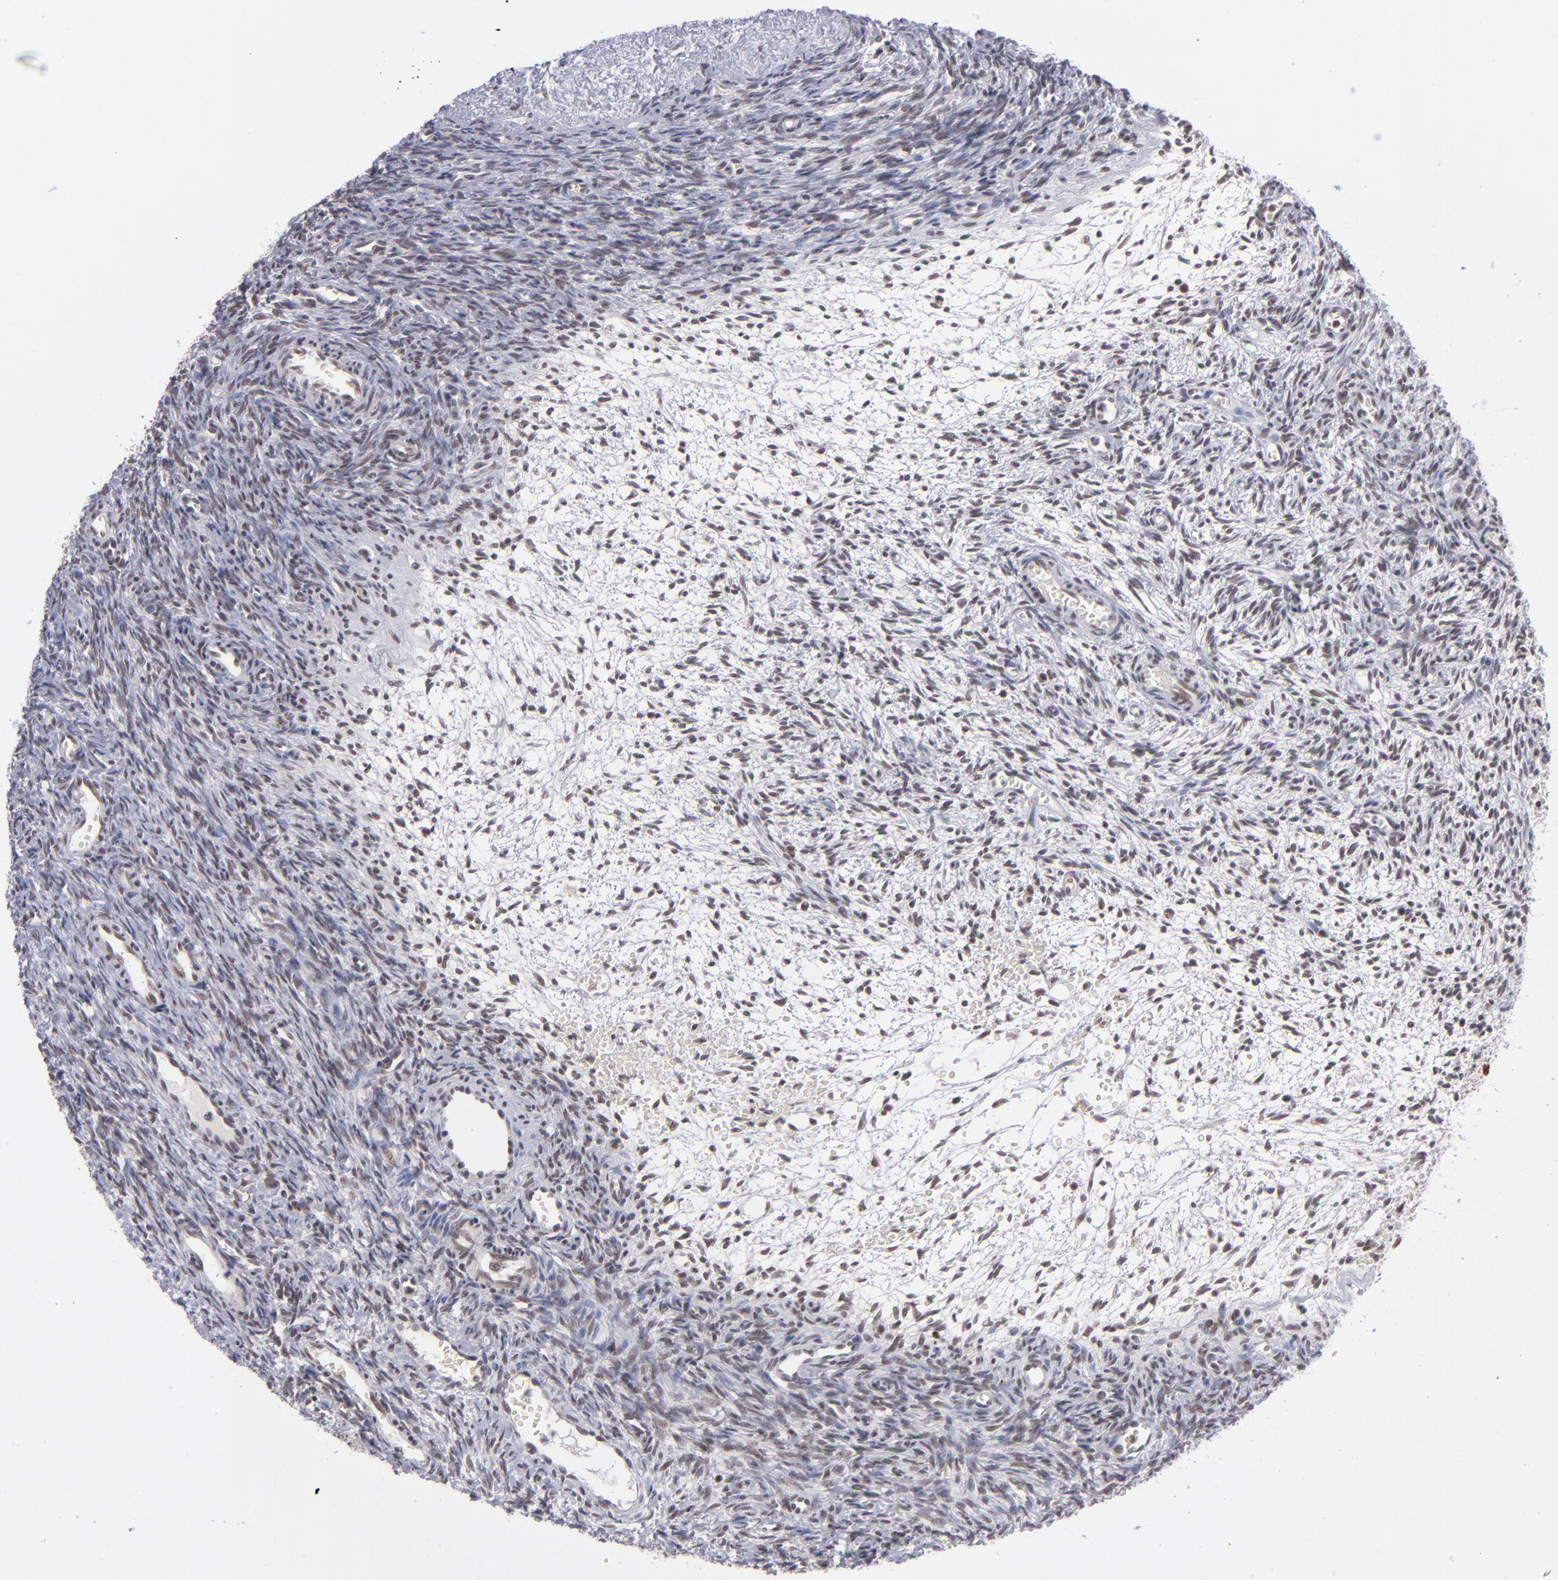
{"staining": {"intensity": "weak", "quantity": "25%-75%", "location": "nuclear"}, "tissue": "ovary", "cell_type": "Follicle cells", "image_type": "normal", "snomed": [{"axis": "morphology", "description": "Normal tissue, NOS"}, {"axis": "topography", "description": "Ovary"}], "caption": "The image reveals staining of unremarkable ovary, revealing weak nuclear protein expression (brown color) within follicle cells. (DAB IHC, brown staining for protein, blue staining for nuclei).", "gene": "MLLT3", "patient": {"sex": "female", "age": 39}}